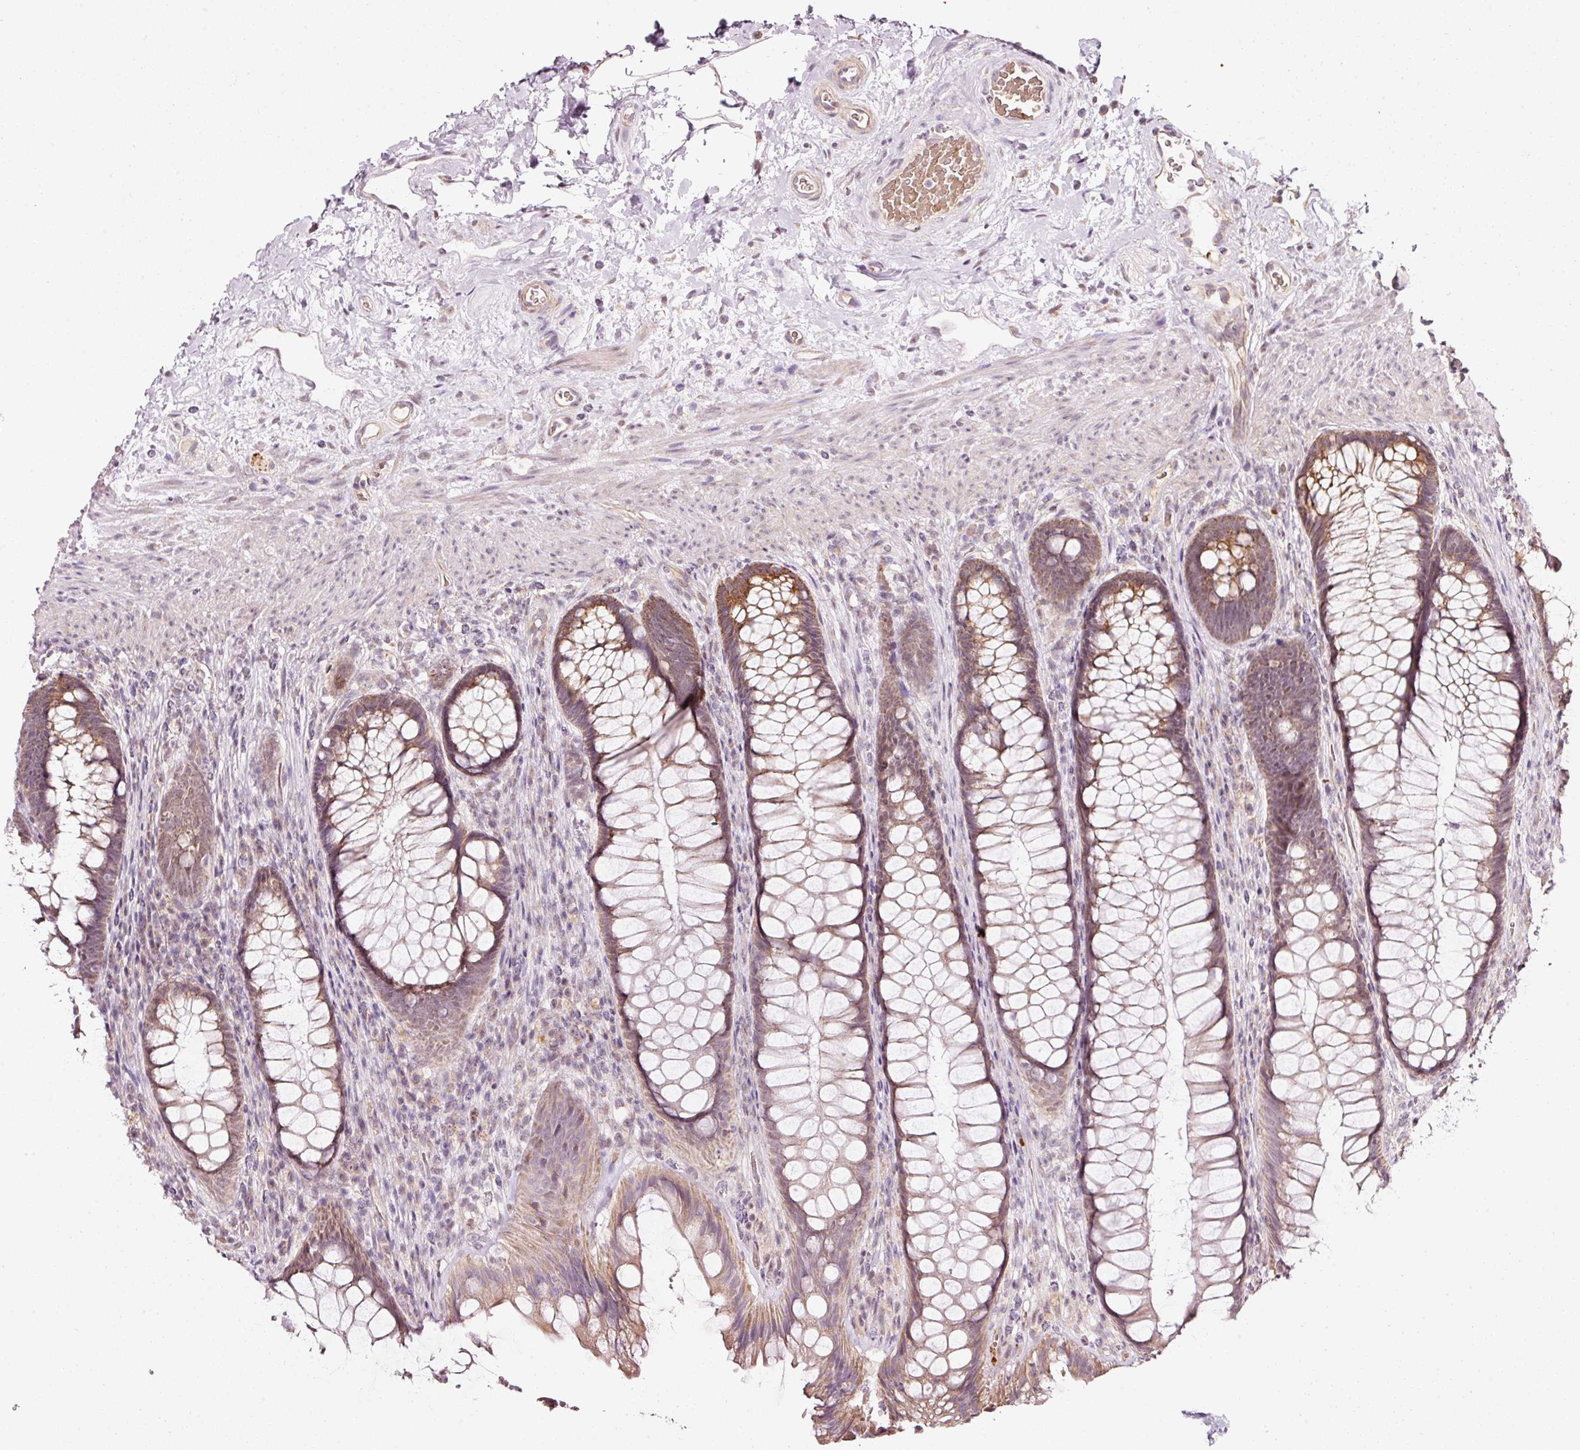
{"staining": {"intensity": "moderate", "quantity": ">75%", "location": "cytoplasmic/membranous"}, "tissue": "rectum", "cell_type": "Glandular cells", "image_type": "normal", "snomed": [{"axis": "morphology", "description": "Normal tissue, NOS"}, {"axis": "topography", "description": "Rectum"}], "caption": "Immunohistochemistry histopathology image of unremarkable rectum stained for a protein (brown), which demonstrates medium levels of moderate cytoplasmic/membranous expression in approximately >75% of glandular cells.", "gene": "ZNF460", "patient": {"sex": "male", "age": 53}}